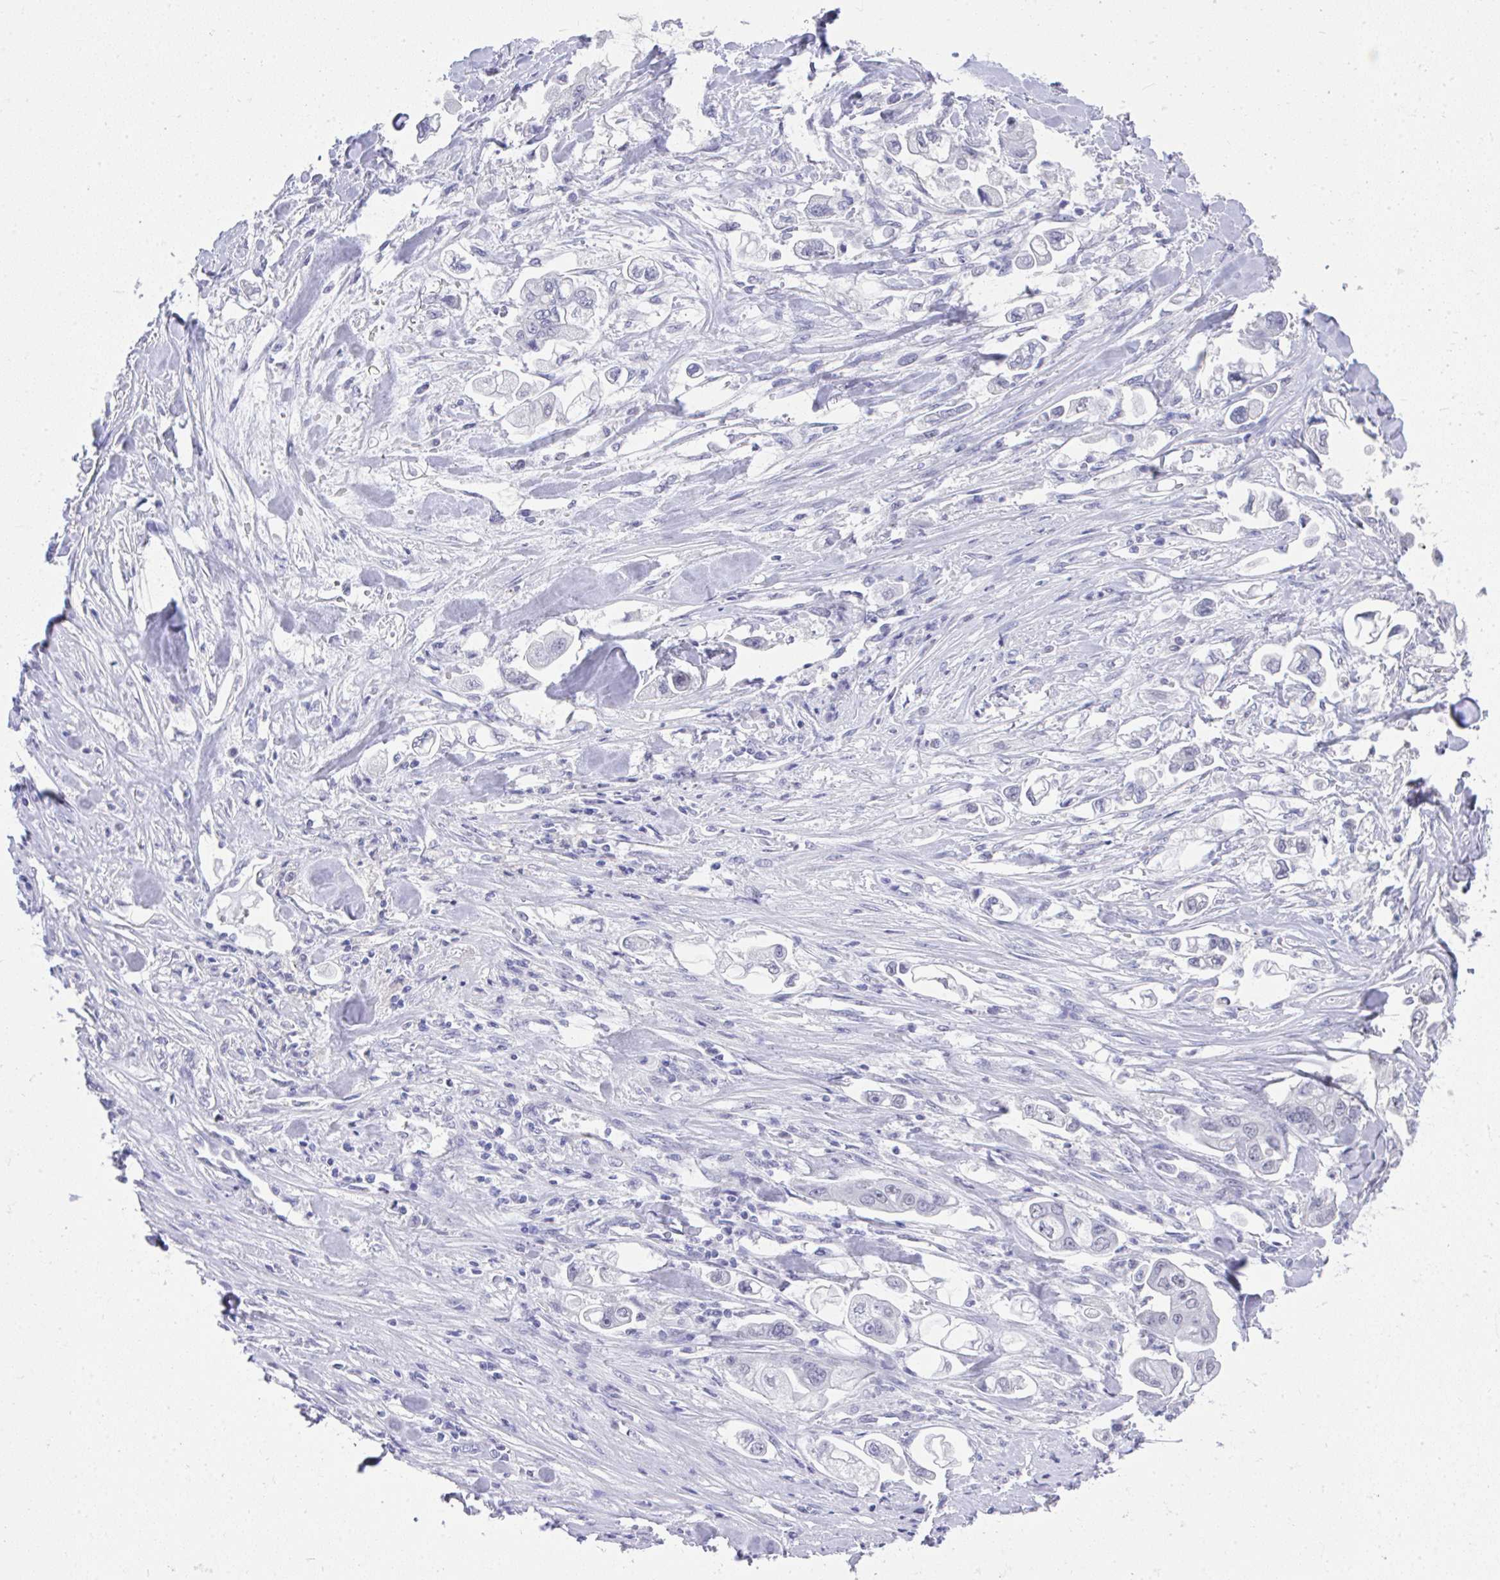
{"staining": {"intensity": "negative", "quantity": "none", "location": "none"}, "tissue": "stomach cancer", "cell_type": "Tumor cells", "image_type": "cancer", "snomed": [{"axis": "morphology", "description": "Adenocarcinoma, NOS"}, {"axis": "topography", "description": "Stomach"}], "caption": "DAB immunohistochemical staining of stomach cancer (adenocarcinoma) demonstrates no significant expression in tumor cells. The staining is performed using DAB brown chromogen with nuclei counter-stained in using hematoxylin.", "gene": "MS4A12", "patient": {"sex": "male", "age": 62}}